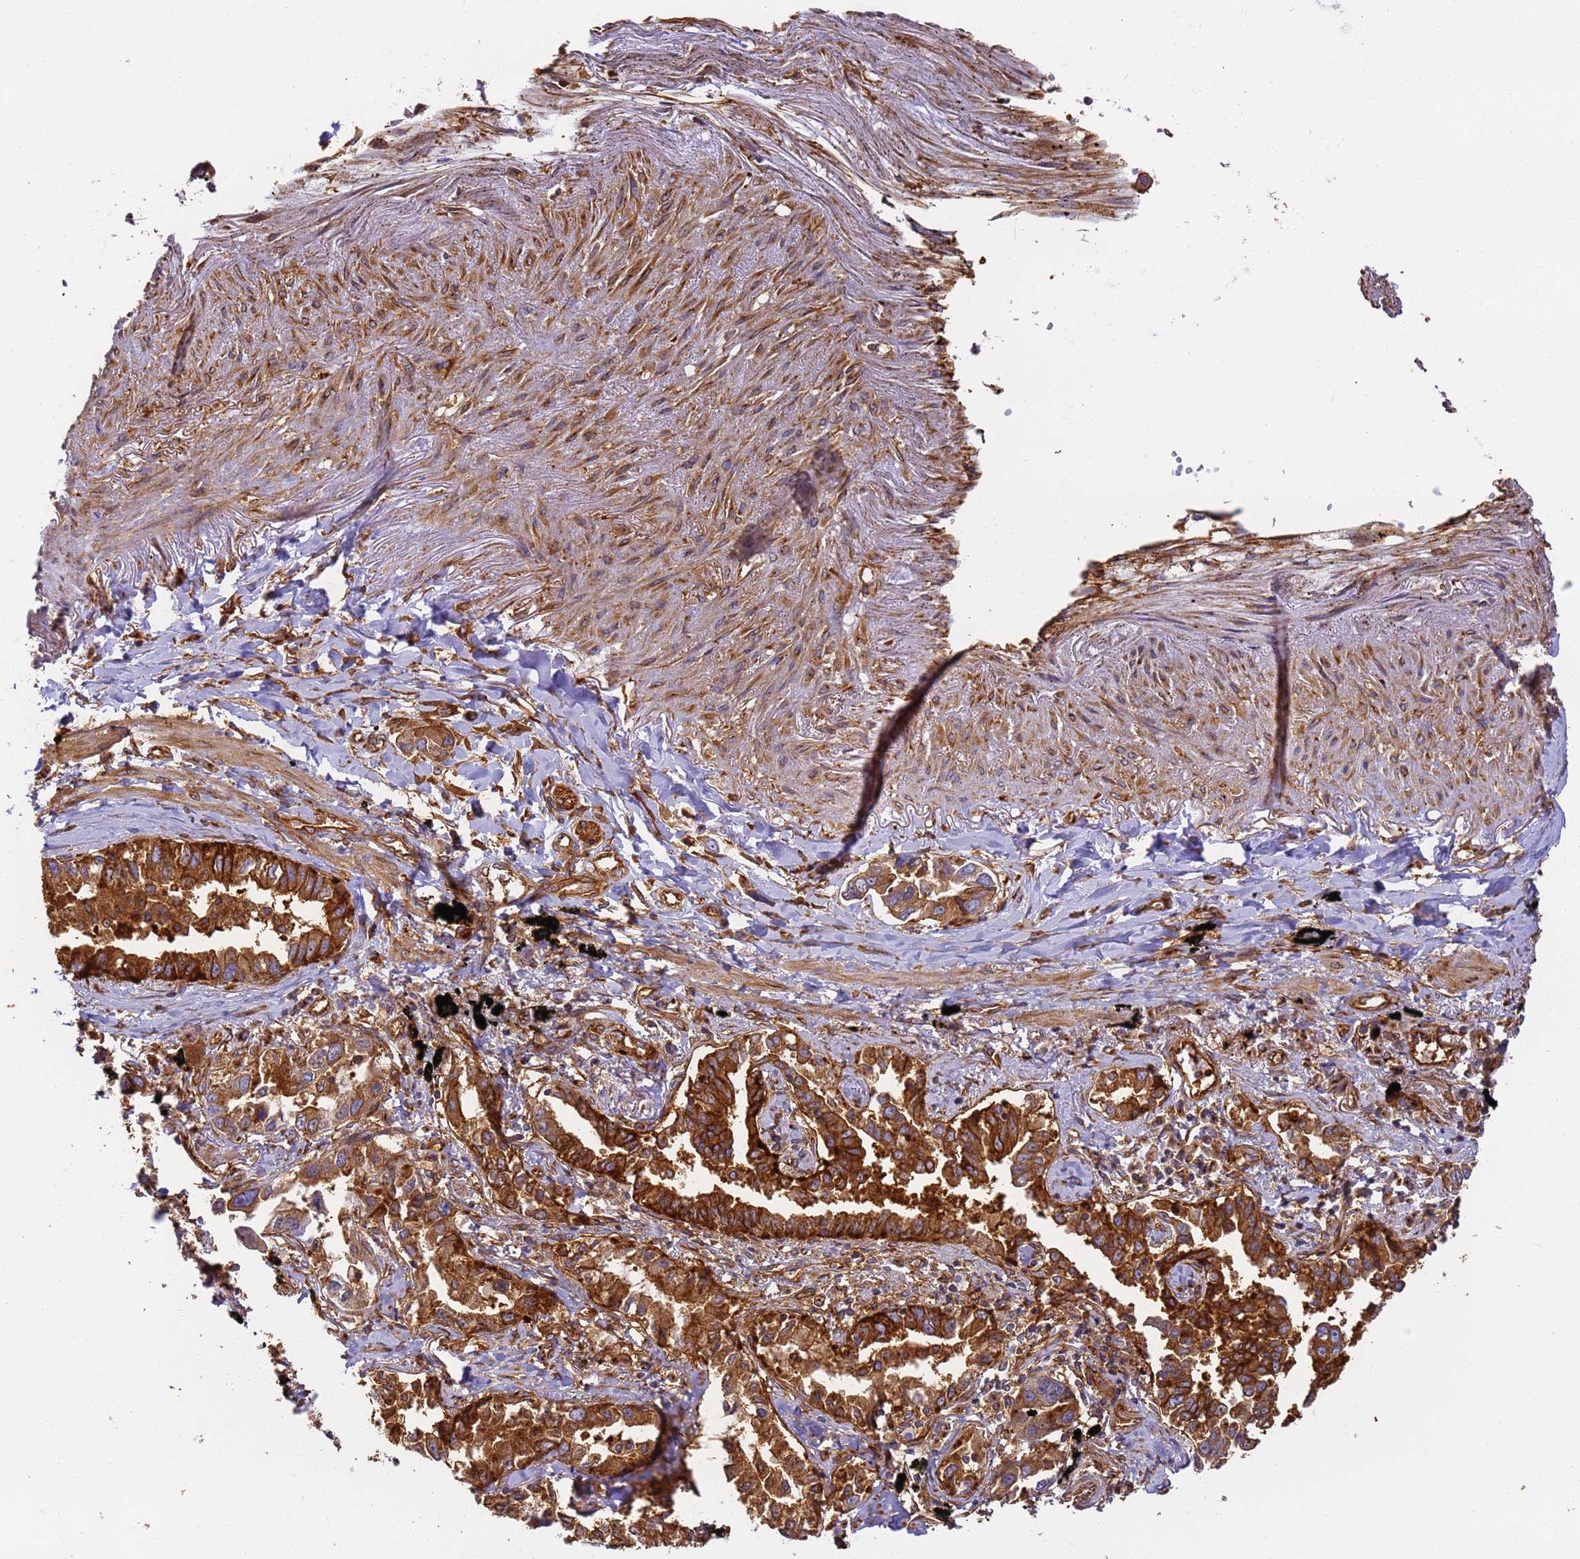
{"staining": {"intensity": "strong", "quantity": ">75%", "location": "cytoplasmic/membranous"}, "tissue": "lung cancer", "cell_type": "Tumor cells", "image_type": "cancer", "snomed": [{"axis": "morphology", "description": "Adenocarcinoma, NOS"}, {"axis": "topography", "description": "Lung"}], "caption": "Lung cancer (adenocarcinoma) was stained to show a protein in brown. There is high levels of strong cytoplasmic/membranous staining in about >75% of tumor cells.", "gene": "DYNC1I2", "patient": {"sex": "male", "age": 67}}